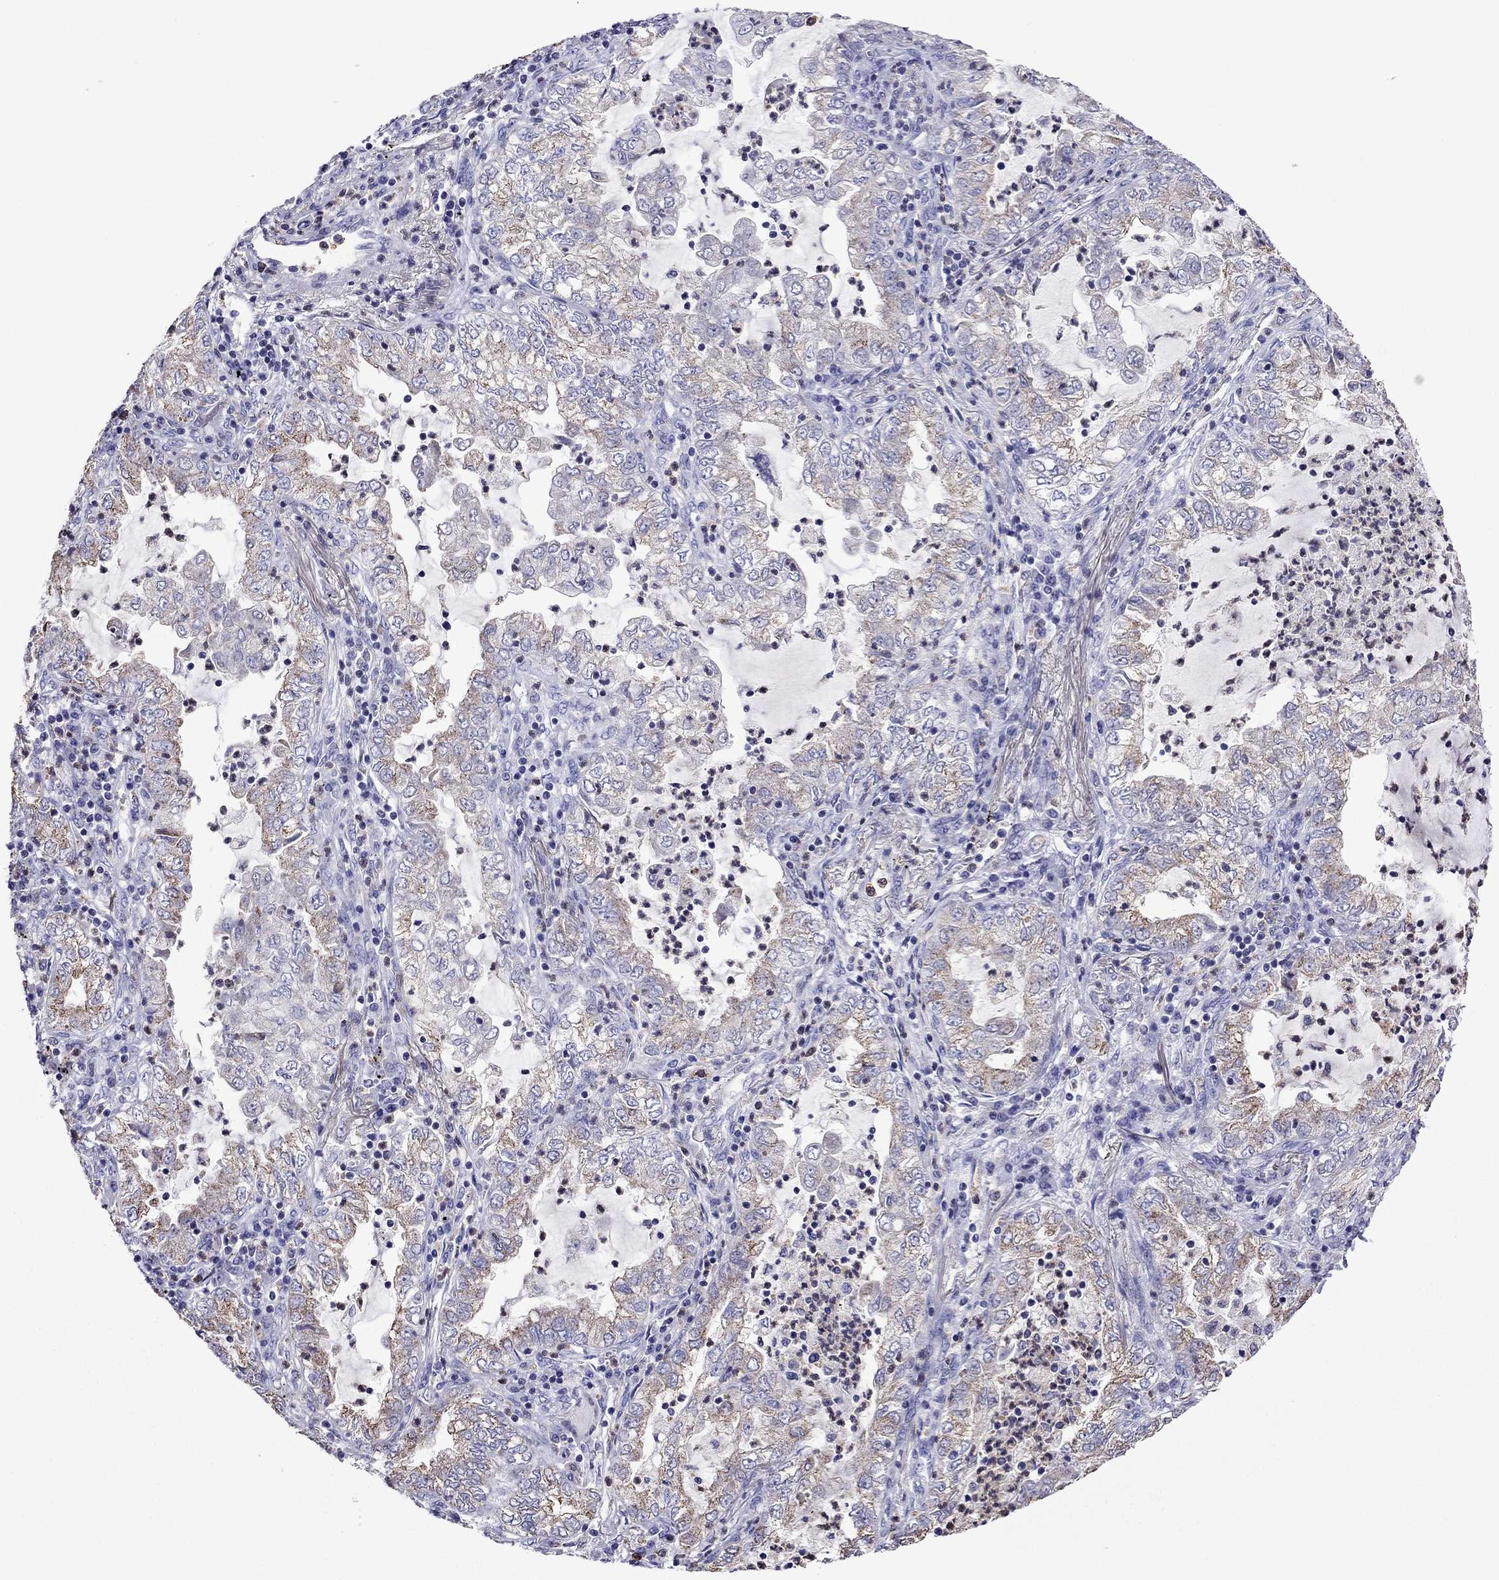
{"staining": {"intensity": "weak", "quantity": "25%-75%", "location": "cytoplasmic/membranous"}, "tissue": "lung cancer", "cell_type": "Tumor cells", "image_type": "cancer", "snomed": [{"axis": "morphology", "description": "Adenocarcinoma, NOS"}, {"axis": "topography", "description": "Lung"}], "caption": "Protein staining by IHC shows weak cytoplasmic/membranous expression in approximately 25%-75% of tumor cells in lung cancer. The staining was performed using DAB (3,3'-diaminobenzidine) to visualize the protein expression in brown, while the nuclei were stained in blue with hematoxylin (Magnification: 20x).", "gene": "SCG2", "patient": {"sex": "female", "age": 73}}